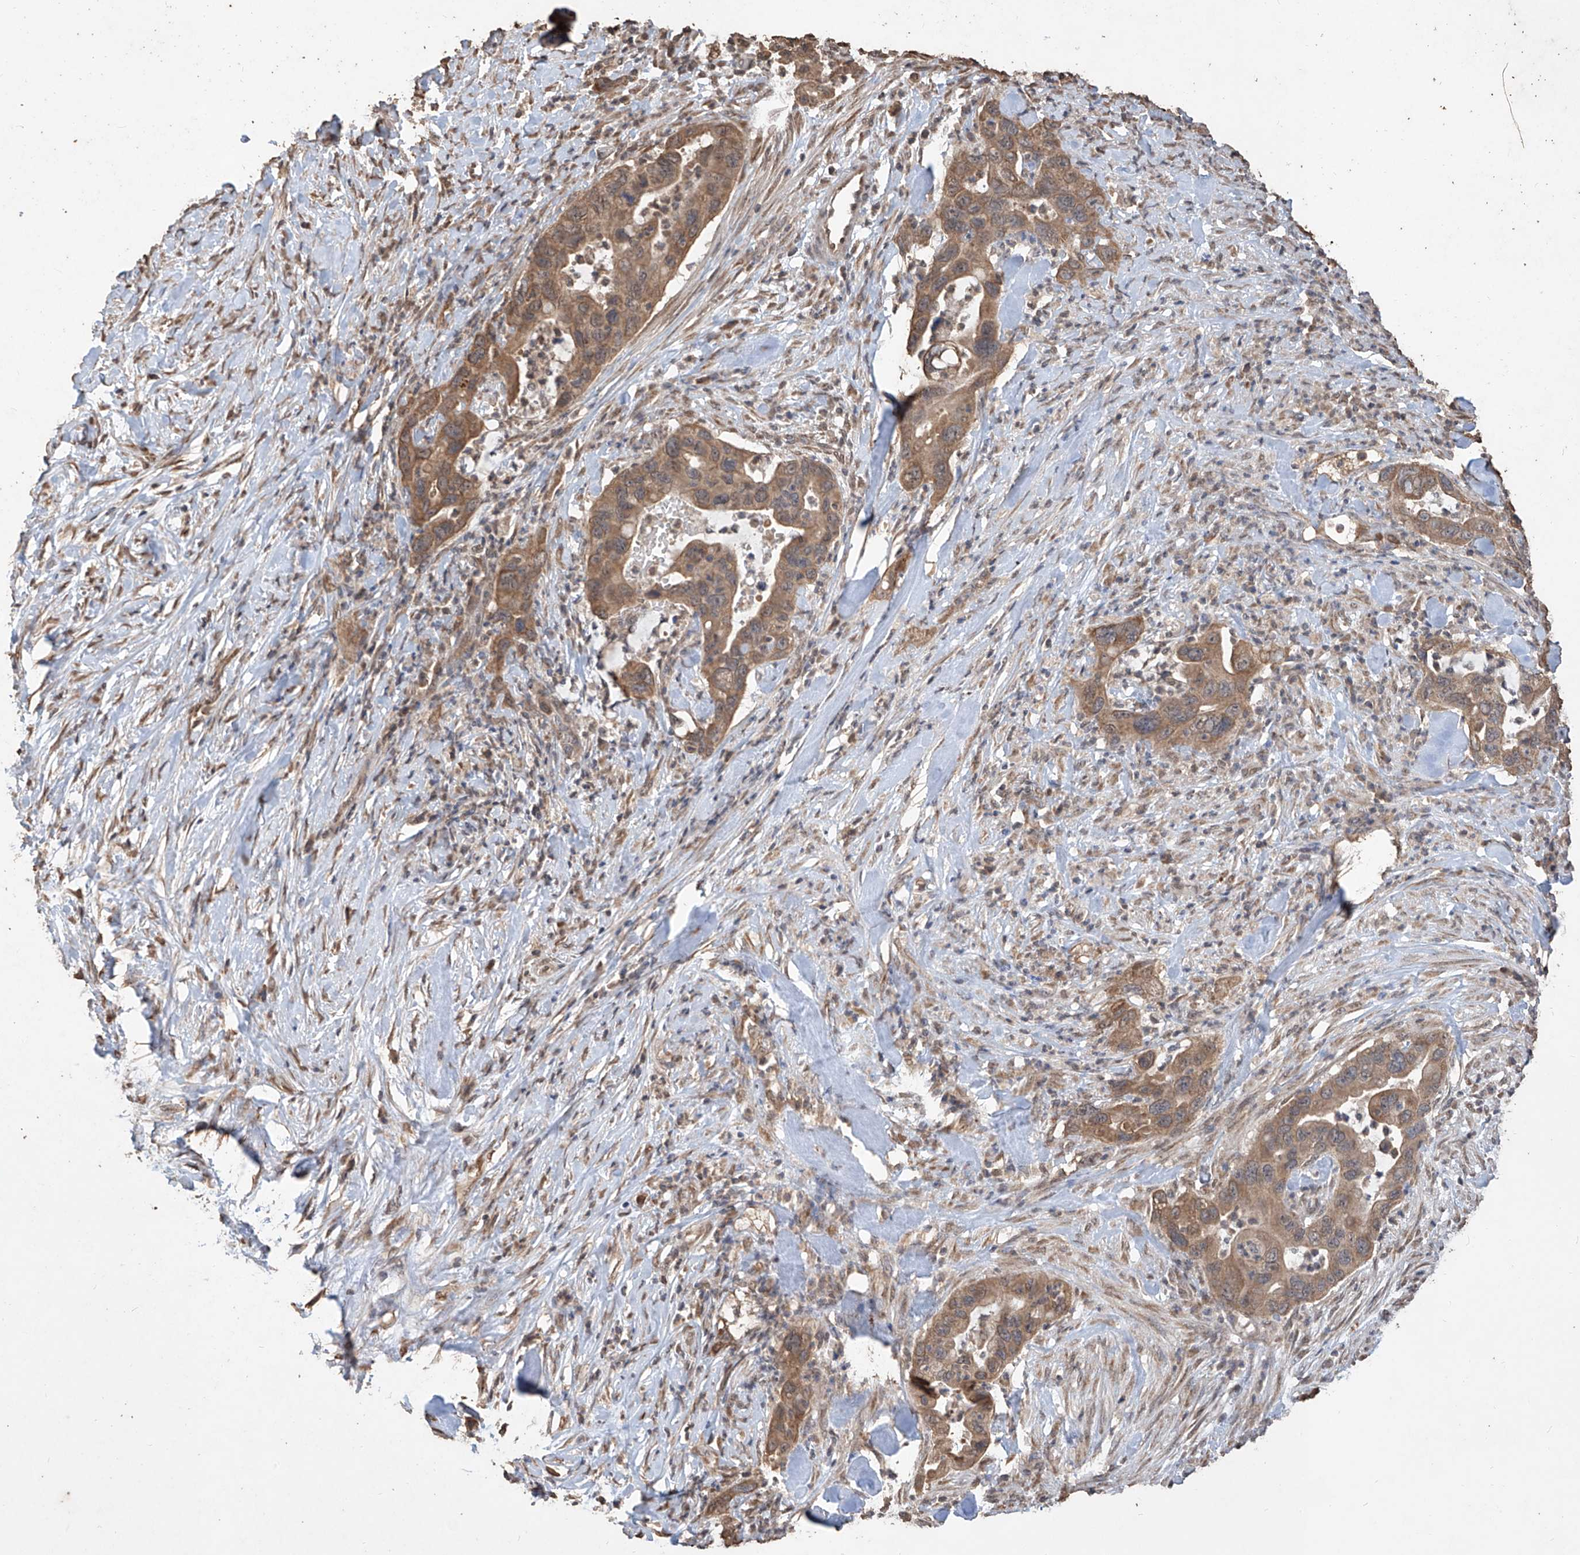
{"staining": {"intensity": "moderate", "quantity": ">75%", "location": "cytoplasmic/membranous"}, "tissue": "pancreatic cancer", "cell_type": "Tumor cells", "image_type": "cancer", "snomed": [{"axis": "morphology", "description": "Adenocarcinoma, NOS"}, {"axis": "topography", "description": "Pancreas"}], "caption": "Protein expression analysis of human adenocarcinoma (pancreatic) reveals moderate cytoplasmic/membranous expression in approximately >75% of tumor cells.", "gene": "ELOVL1", "patient": {"sex": "female", "age": 71}}